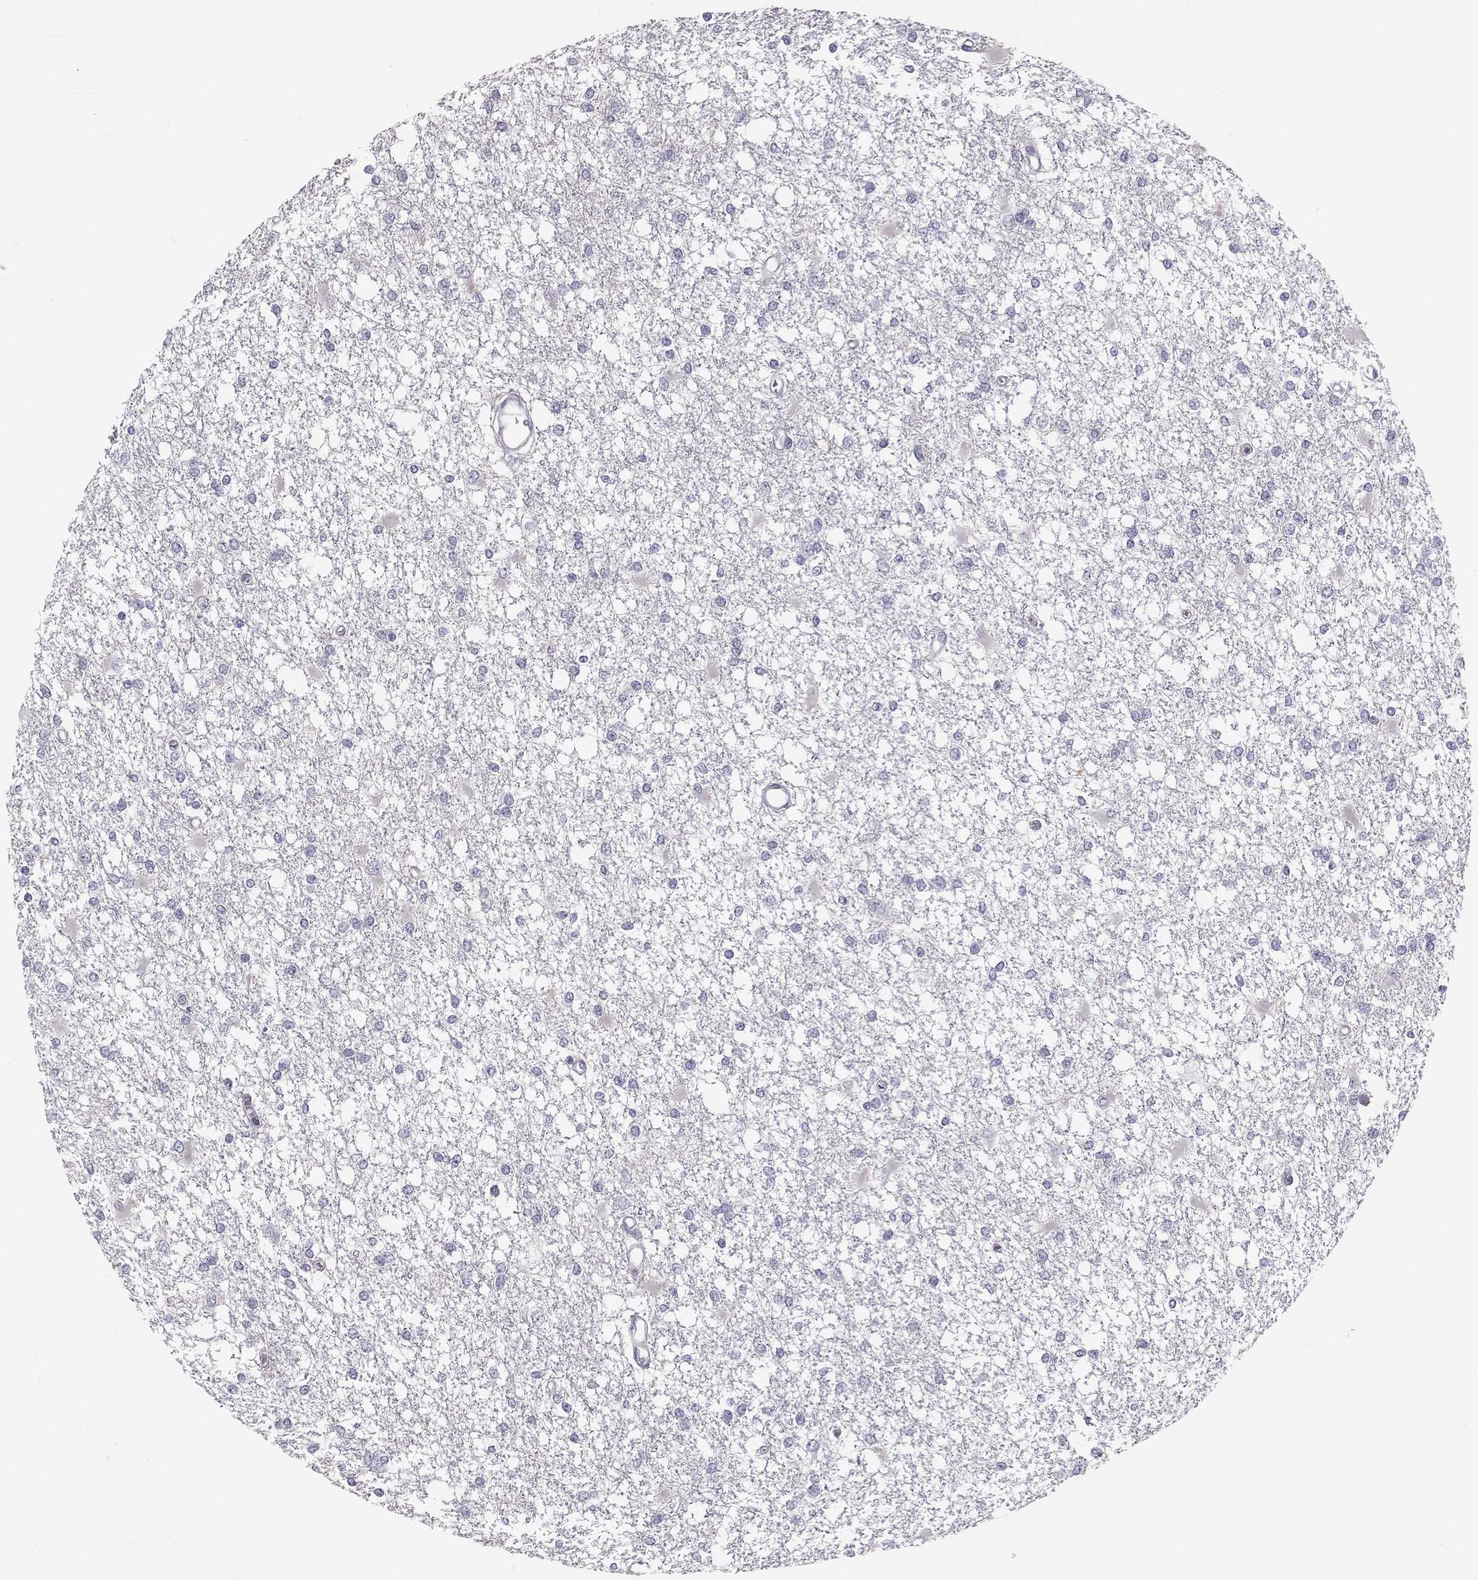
{"staining": {"intensity": "negative", "quantity": "none", "location": "none"}, "tissue": "glioma", "cell_type": "Tumor cells", "image_type": "cancer", "snomed": [{"axis": "morphology", "description": "Glioma, malignant, High grade"}, {"axis": "topography", "description": "Cerebral cortex"}], "caption": "Human malignant glioma (high-grade) stained for a protein using immunohistochemistry shows no positivity in tumor cells.", "gene": "MROH7", "patient": {"sex": "male", "age": 79}}